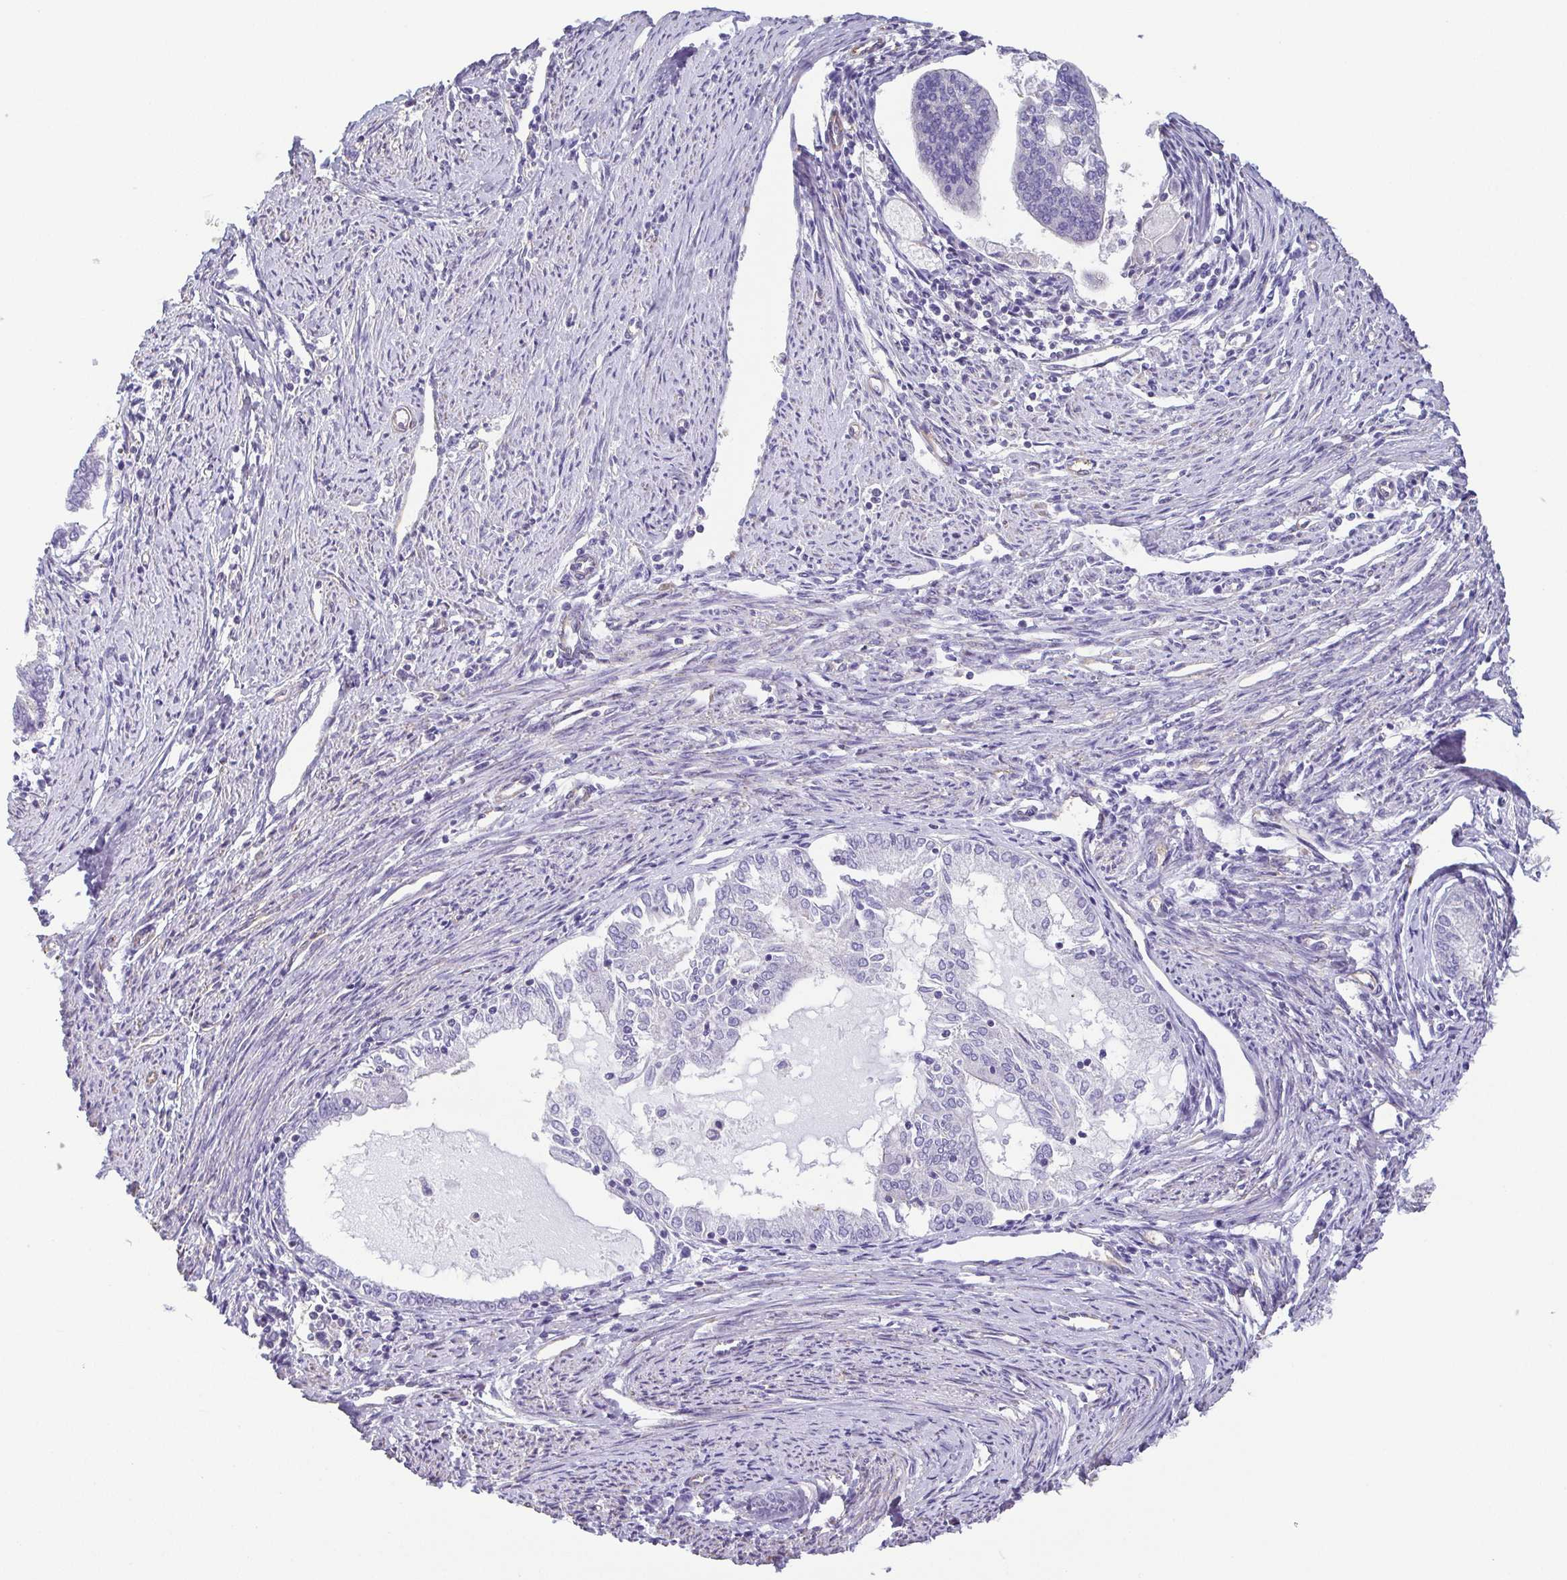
{"staining": {"intensity": "negative", "quantity": "none", "location": "none"}, "tissue": "endometrial cancer", "cell_type": "Tumor cells", "image_type": "cancer", "snomed": [{"axis": "morphology", "description": "Adenocarcinoma, NOS"}, {"axis": "topography", "description": "Endometrium"}], "caption": "A histopathology image of human adenocarcinoma (endometrial) is negative for staining in tumor cells. Brightfield microscopy of immunohistochemistry stained with DAB (brown) and hematoxylin (blue), captured at high magnification.", "gene": "MYL6", "patient": {"sex": "female", "age": 79}}